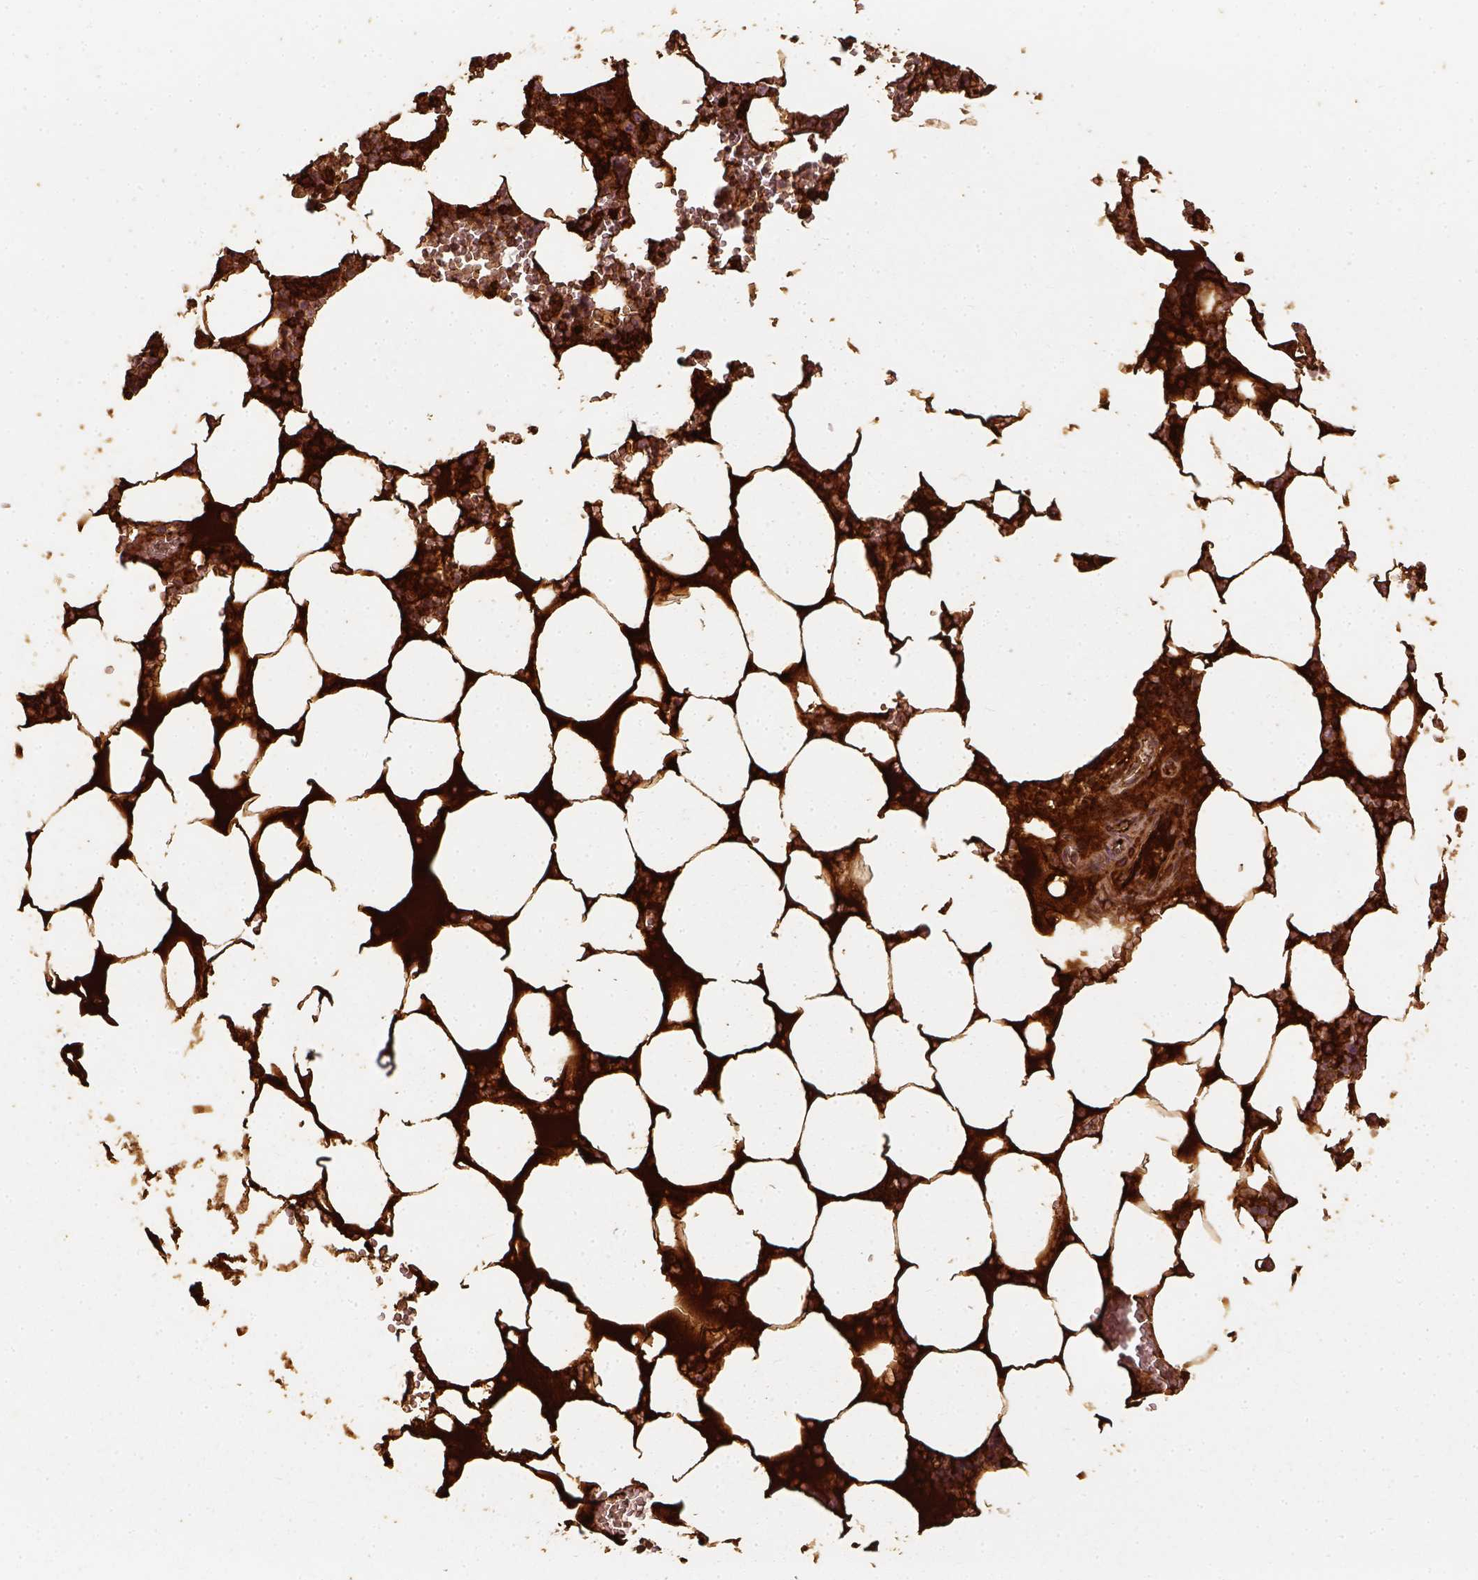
{"staining": {"intensity": "strong", "quantity": "25%-75%", "location": "cytoplasmic/membranous"}, "tissue": "bone marrow", "cell_type": "Hematopoietic cells", "image_type": "normal", "snomed": [{"axis": "morphology", "description": "Normal tissue, NOS"}, {"axis": "topography", "description": "Bone marrow"}], "caption": "High-power microscopy captured an immunohistochemistry photomicrograph of unremarkable bone marrow, revealing strong cytoplasmic/membranous staining in approximately 25%-75% of hematopoietic cells. The protein of interest is stained brown, and the nuclei are stained in blue (DAB (3,3'-diaminobenzidine) IHC with brightfield microscopy, high magnification).", "gene": "VEGFA", "patient": {"sex": "male", "age": 64}}